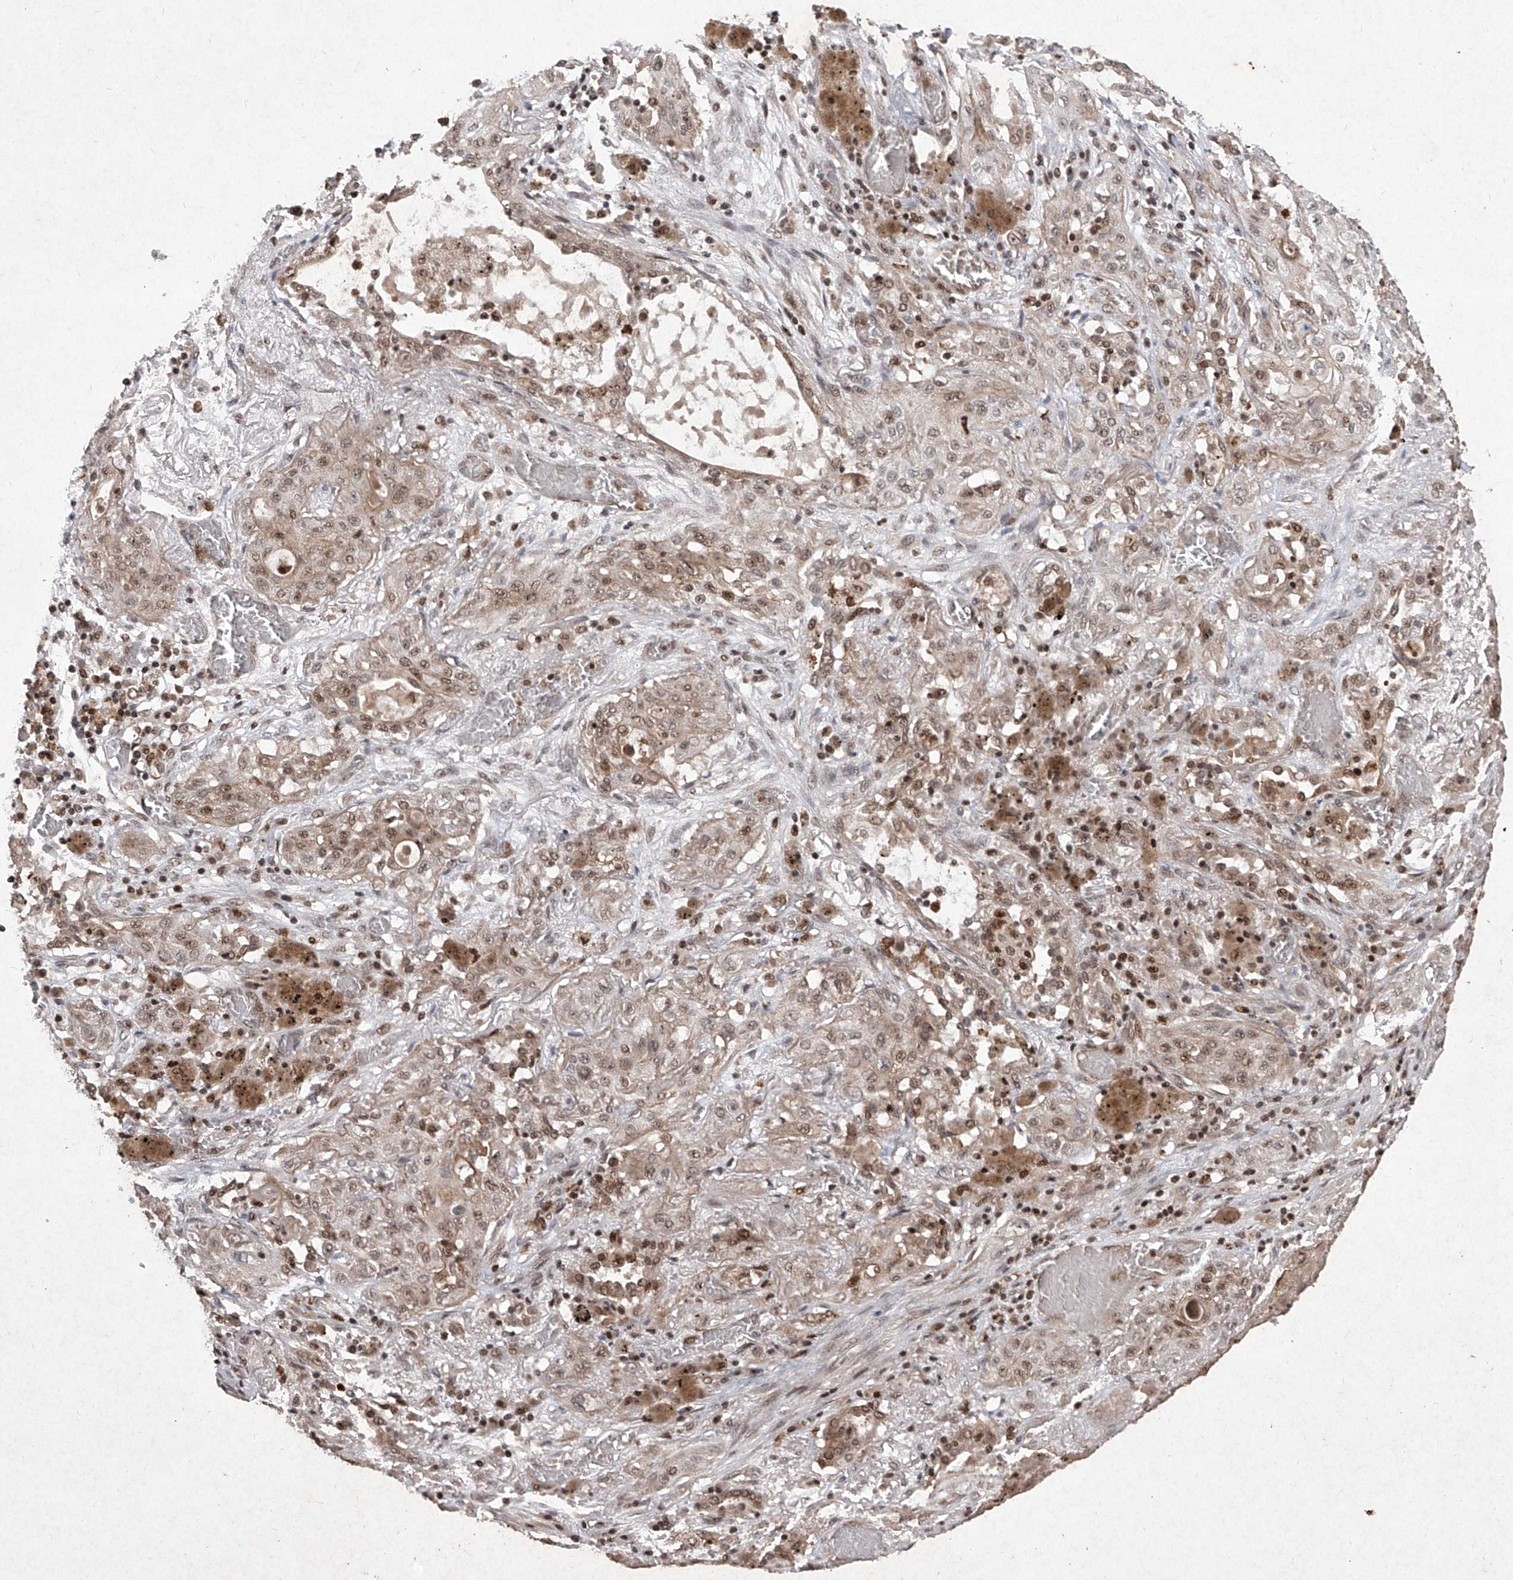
{"staining": {"intensity": "weak", "quantity": "25%-75%", "location": "cytoplasmic/membranous,nuclear"}, "tissue": "lung cancer", "cell_type": "Tumor cells", "image_type": "cancer", "snomed": [{"axis": "morphology", "description": "Squamous cell carcinoma, NOS"}, {"axis": "topography", "description": "Lung"}], "caption": "The histopathology image exhibits immunohistochemical staining of lung cancer (squamous cell carcinoma). There is weak cytoplasmic/membranous and nuclear staining is seen in approximately 25%-75% of tumor cells.", "gene": "IRF2", "patient": {"sex": "female", "age": 47}}